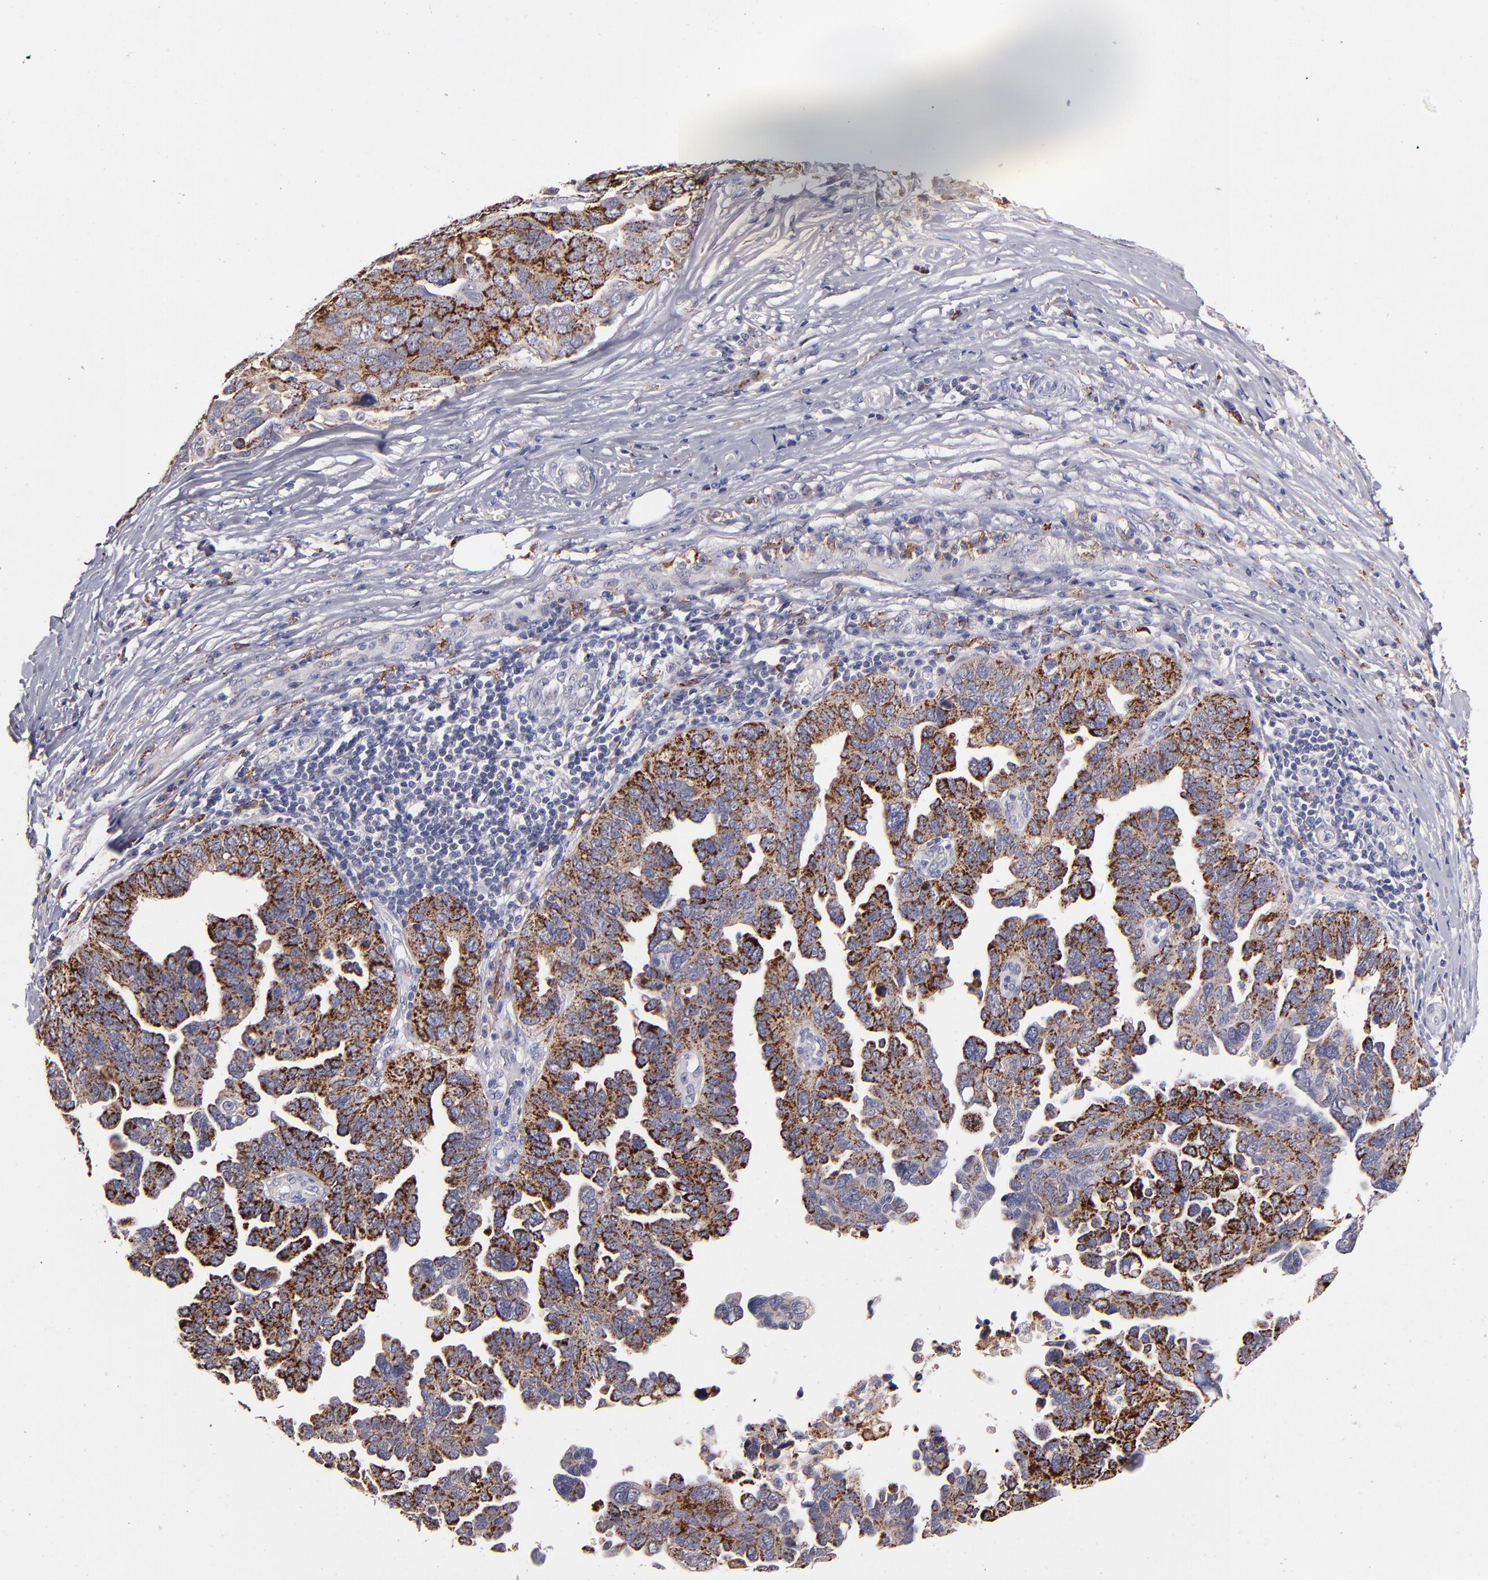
{"staining": {"intensity": "strong", "quantity": ">75%", "location": "cytoplasmic/membranous"}, "tissue": "ovarian cancer", "cell_type": "Tumor cells", "image_type": "cancer", "snomed": [{"axis": "morphology", "description": "Cystadenocarcinoma, serous, NOS"}, {"axis": "topography", "description": "Ovary"}], "caption": "The immunohistochemical stain labels strong cytoplasmic/membranous positivity in tumor cells of ovarian cancer tissue.", "gene": "GLDC", "patient": {"sex": "female", "age": 64}}